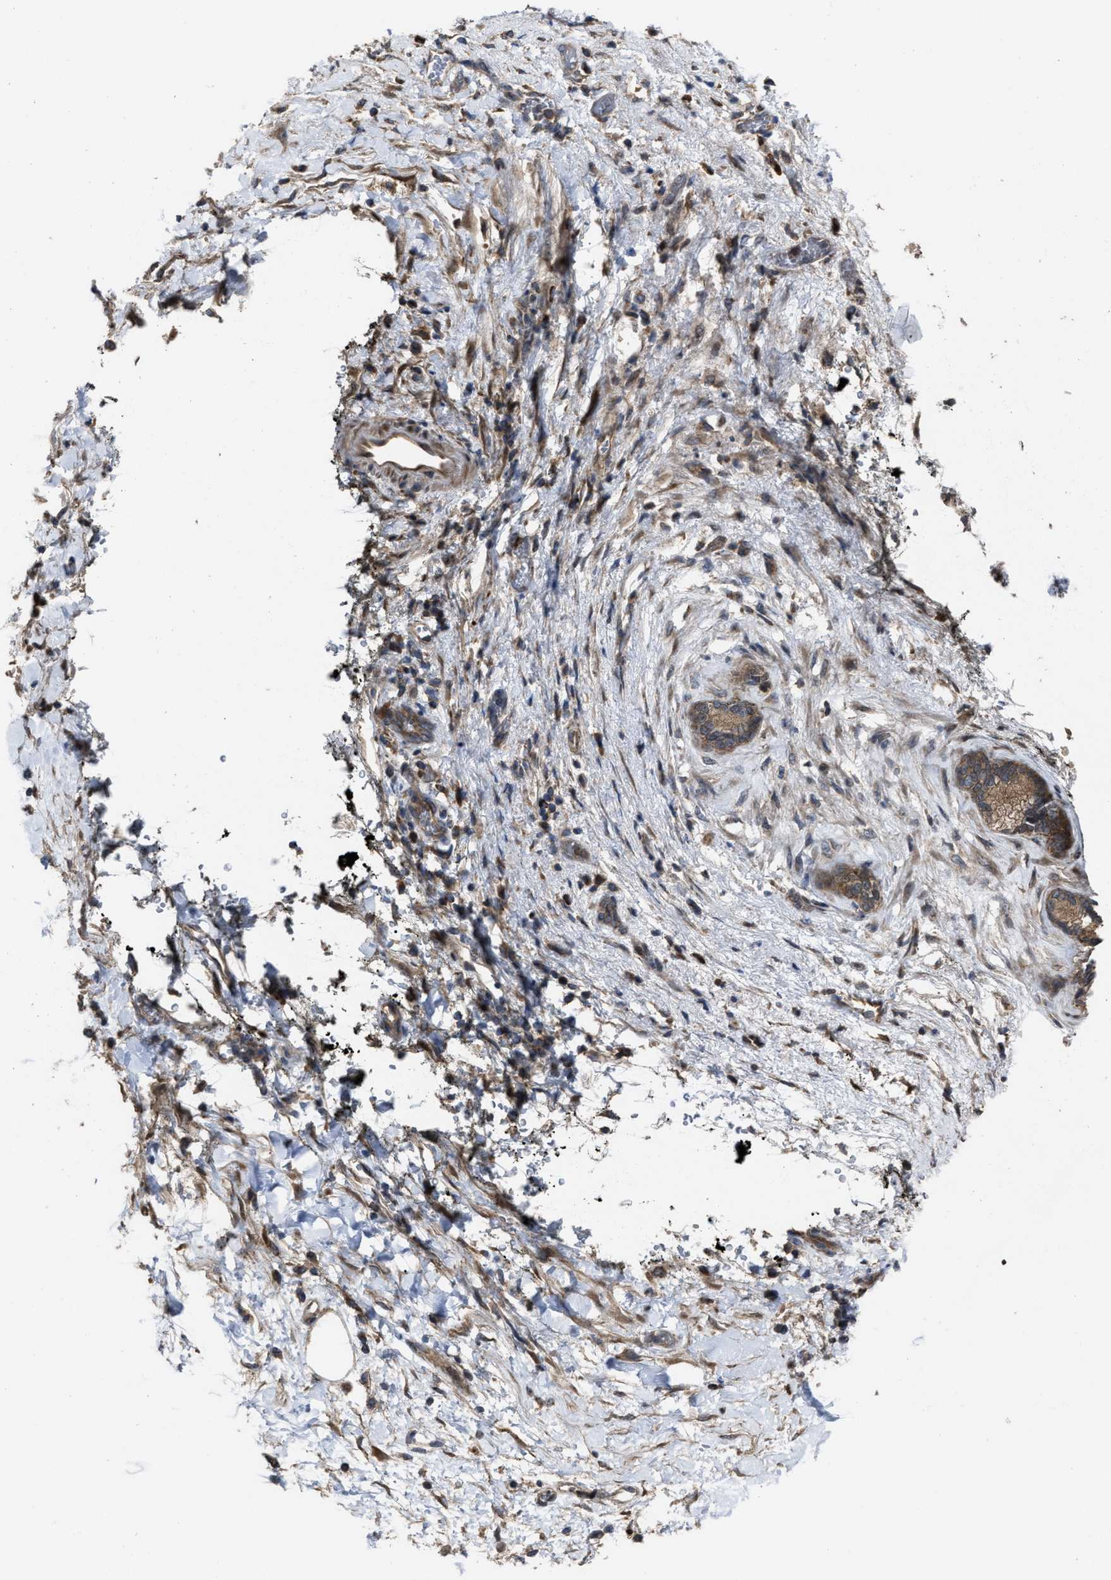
{"staining": {"intensity": "moderate", "quantity": ">75%", "location": "cytoplasmic/membranous"}, "tissue": "pancreatic cancer", "cell_type": "Tumor cells", "image_type": "cancer", "snomed": [{"axis": "morphology", "description": "Normal tissue, NOS"}, {"axis": "morphology", "description": "Adenocarcinoma, NOS"}, {"axis": "topography", "description": "Pancreas"}, {"axis": "topography", "description": "Duodenum"}], "caption": "Immunohistochemistry of adenocarcinoma (pancreatic) shows medium levels of moderate cytoplasmic/membranous staining in about >75% of tumor cells.", "gene": "PASK", "patient": {"sex": "female", "age": 60}}